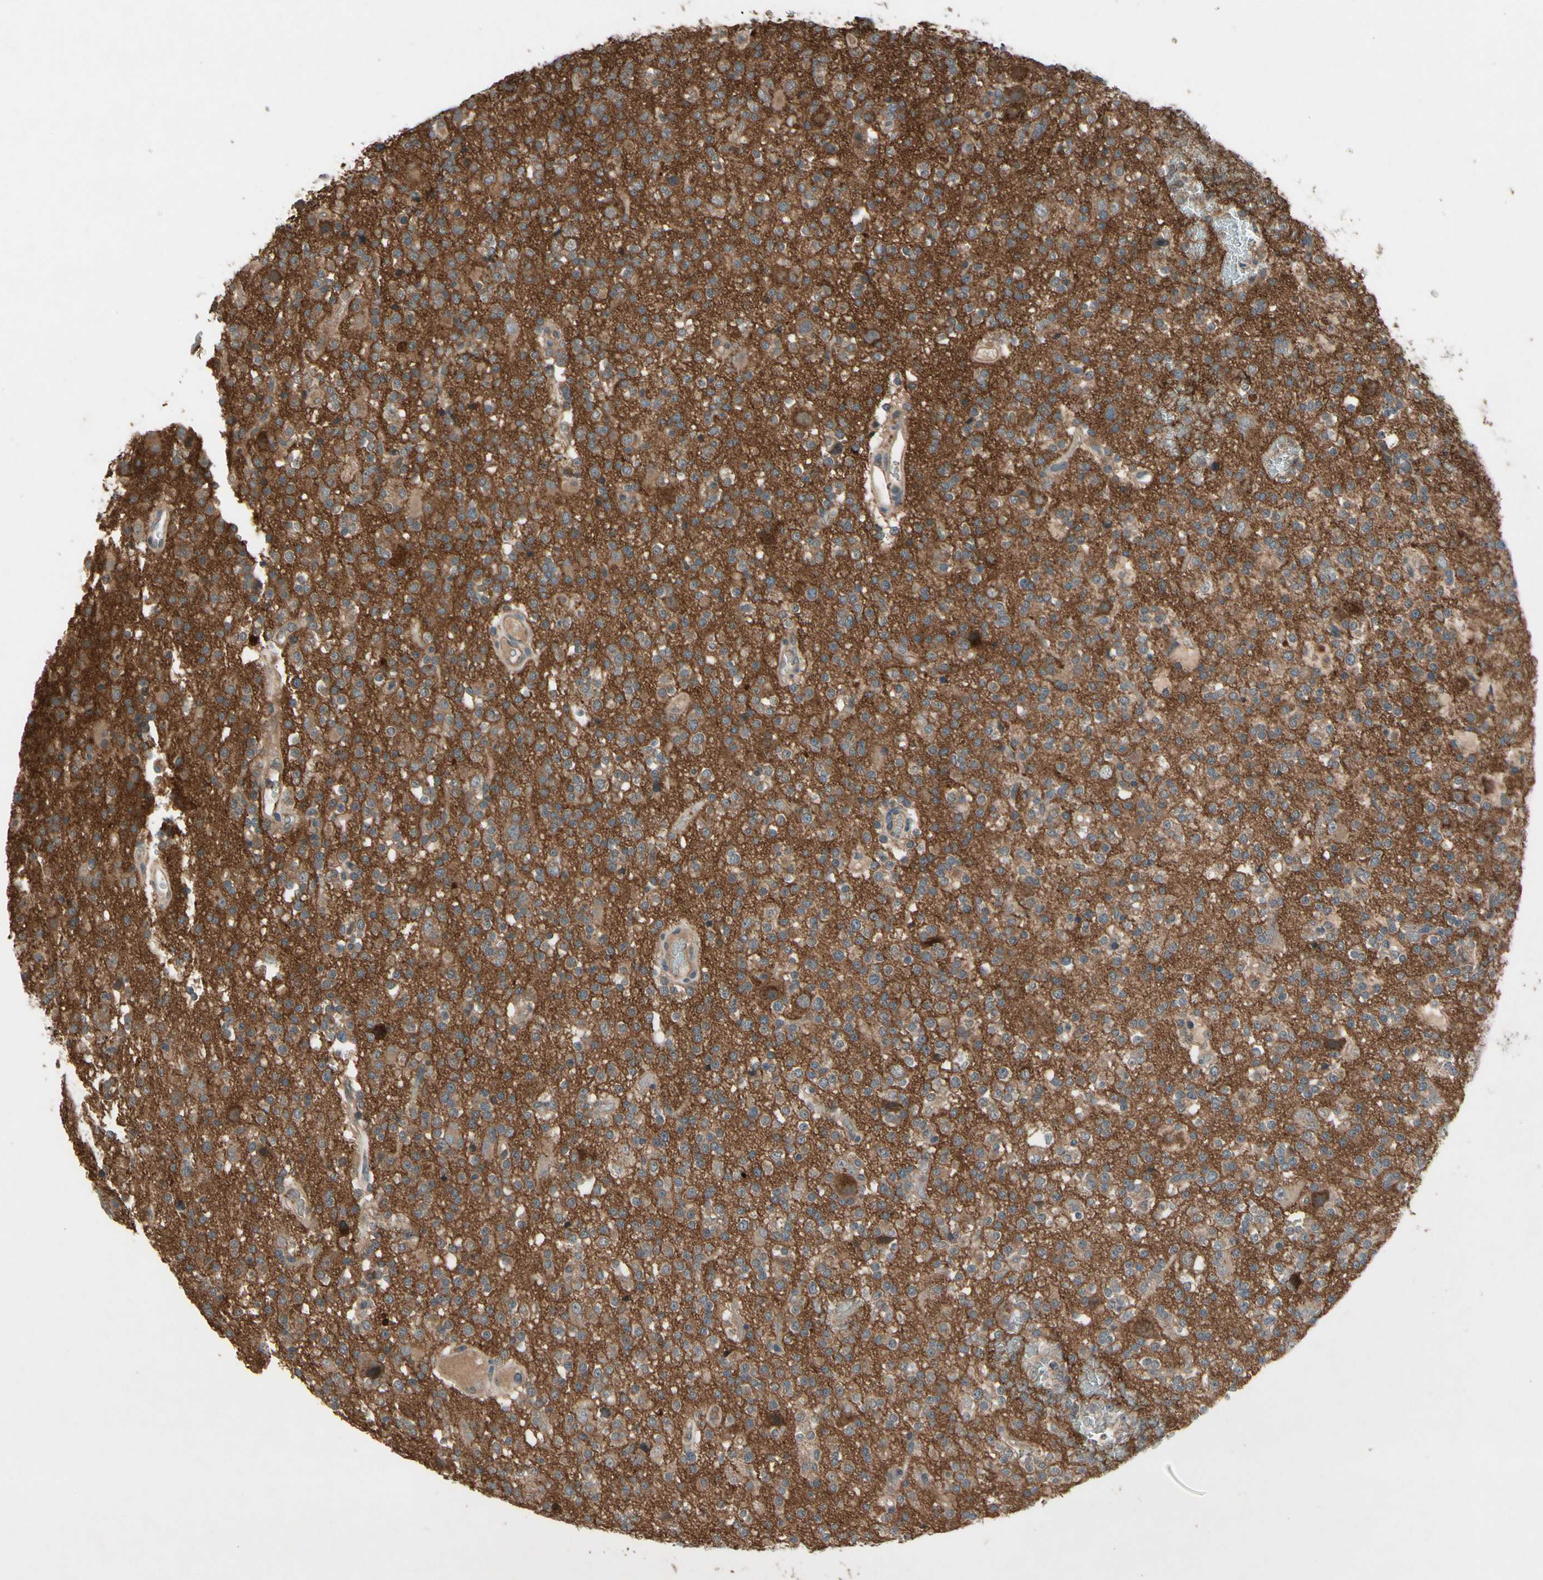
{"staining": {"intensity": "weak", "quantity": ">75%", "location": "cytoplasmic/membranous"}, "tissue": "glioma", "cell_type": "Tumor cells", "image_type": "cancer", "snomed": [{"axis": "morphology", "description": "Glioma, malignant, High grade"}, {"axis": "topography", "description": "Brain"}], "caption": "Immunohistochemistry (IHC) histopathology image of human glioma stained for a protein (brown), which reveals low levels of weak cytoplasmic/membranous expression in about >75% of tumor cells.", "gene": "NSF", "patient": {"sex": "male", "age": 47}}